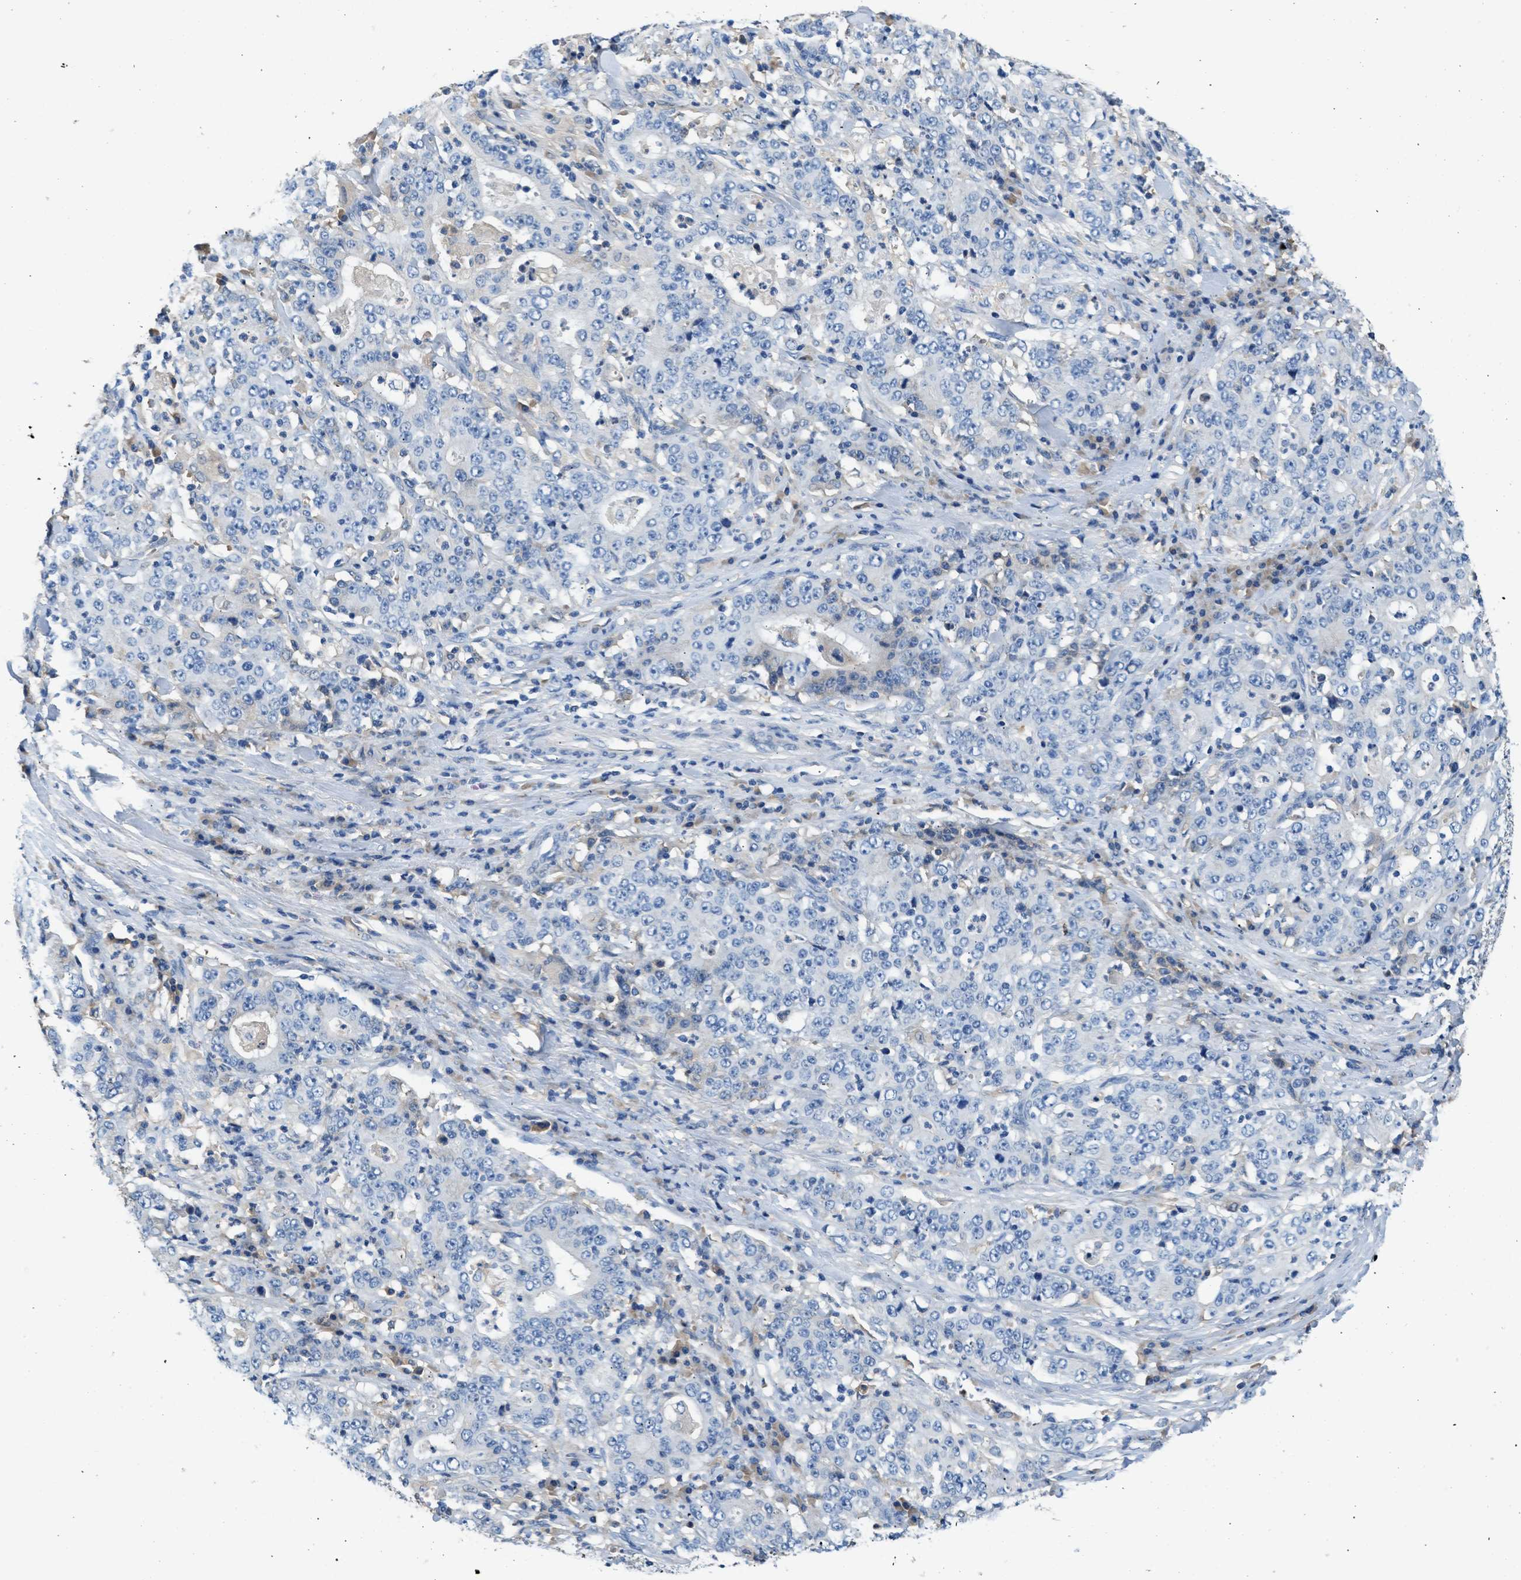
{"staining": {"intensity": "negative", "quantity": "none", "location": "none"}, "tissue": "stomach cancer", "cell_type": "Tumor cells", "image_type": "cancer", "snomed": [{"axis": "morphology", "description": "Normal tissue, NOS"}, {"axis": "morphology", "description": "Adenocarcinoma, NOS"}, {"axis": "topography", "description": "Stomach, upper"}, {"axis": "topography", "description": "Stomach"}], "caption": "Photomicrograph shows no significant protein staining in tumor cells of stomach cancer (adenocarcinoma). The staining was performed using DAB (3,3'-diaminobenzidine) to visualize the protein expression in brown, while the nuclei were stained in blue with hematoxylin (Magnification: 20x).", "gene": "RWDD2B", "patient": {"sex": "male", "age": 59}}